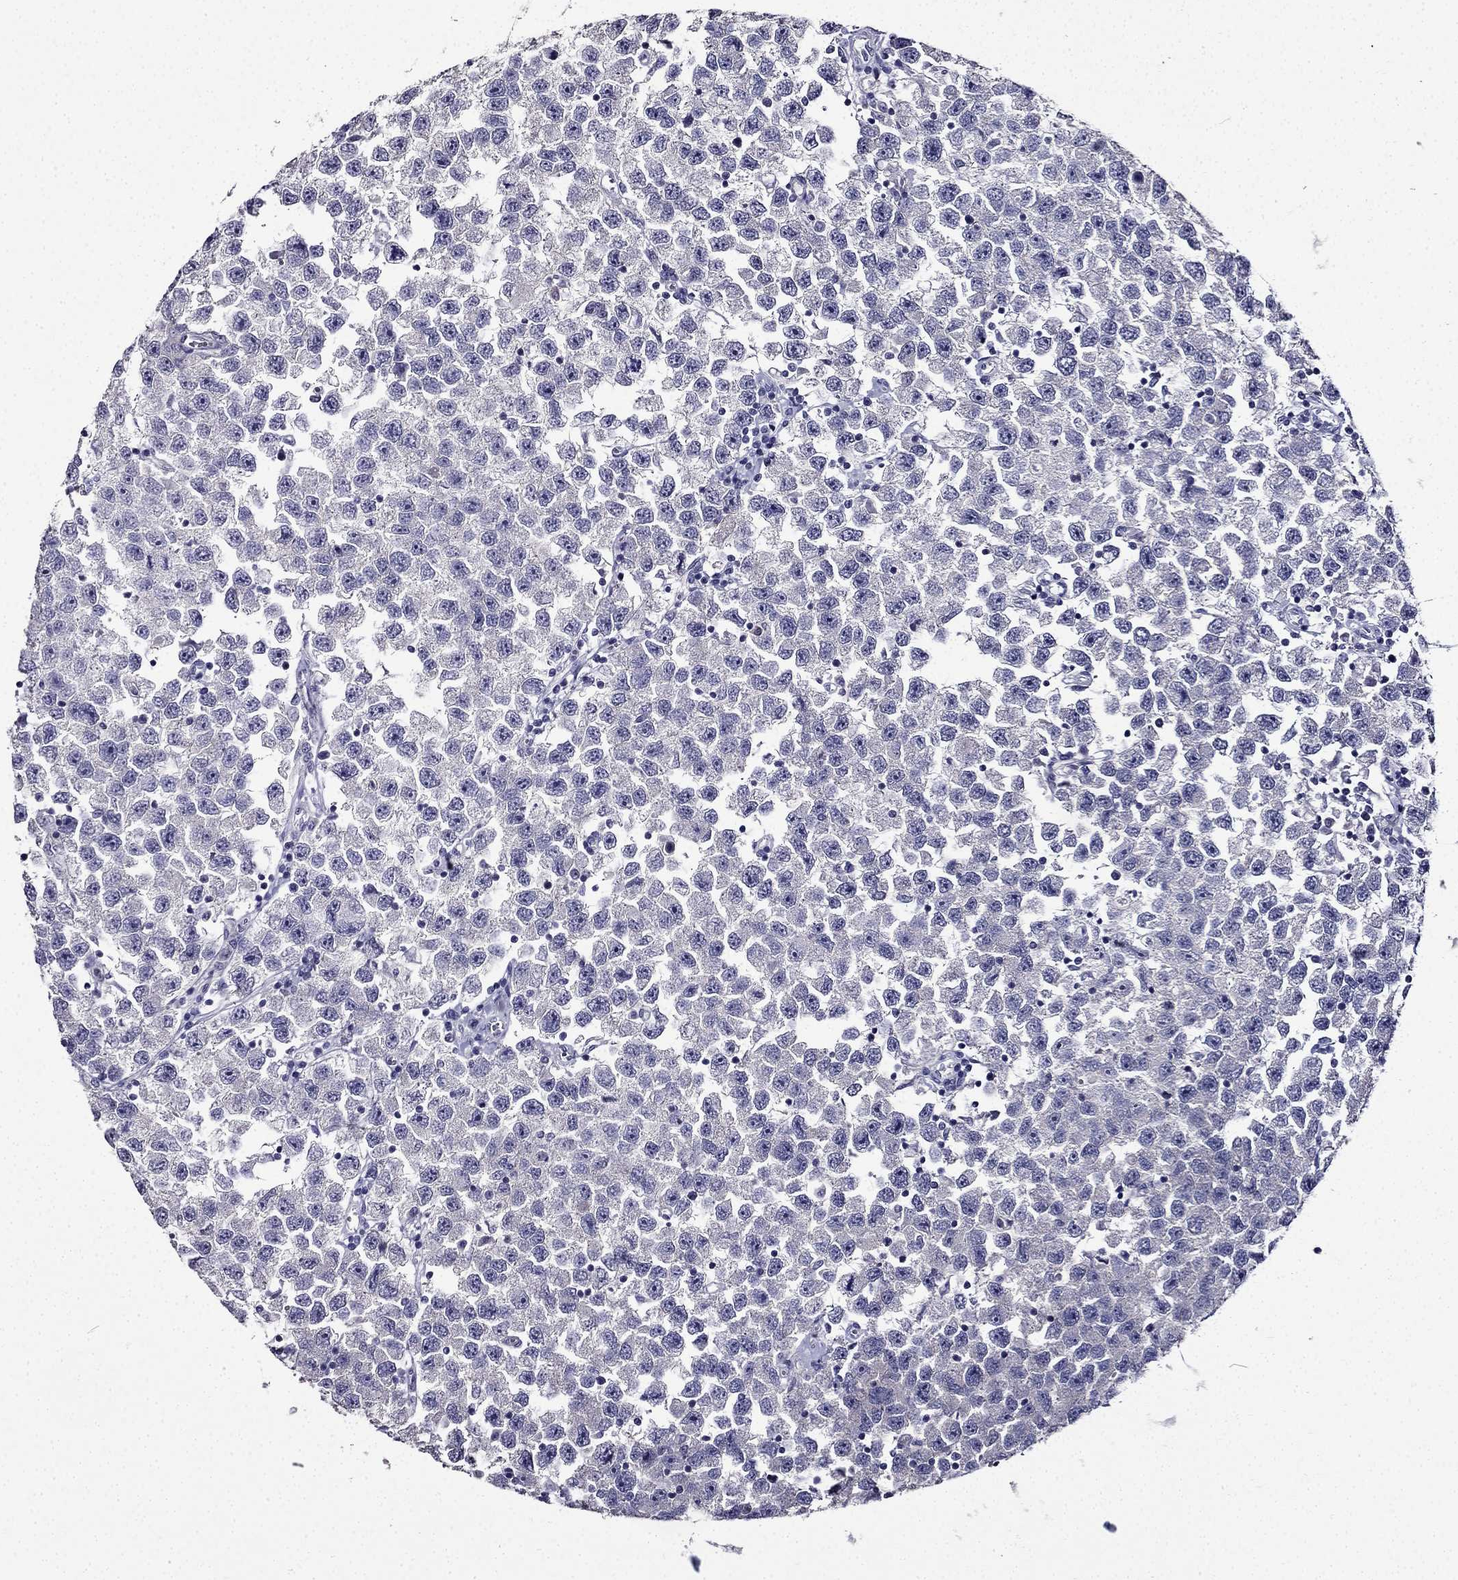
{"staining": {"intensity": "negative", "quantity": "none", "location": "none"}, "tissue": "testis cancer", "cell_type": "Tumor cells", "image_type": "cancer", "snomed": [{"axis": "morphology", "description": "Seminoma, NOS"}, {"axis": "topography", "description": "Testis"}], "caption": "DAB (3,3'-diaminobenzidine) immunohistochemical staining of testis cancer (seminoma) reveals no significant staining in tumor cells.", "gene": "TMEM266", "patient": {"sex": "male", "age": 26}}